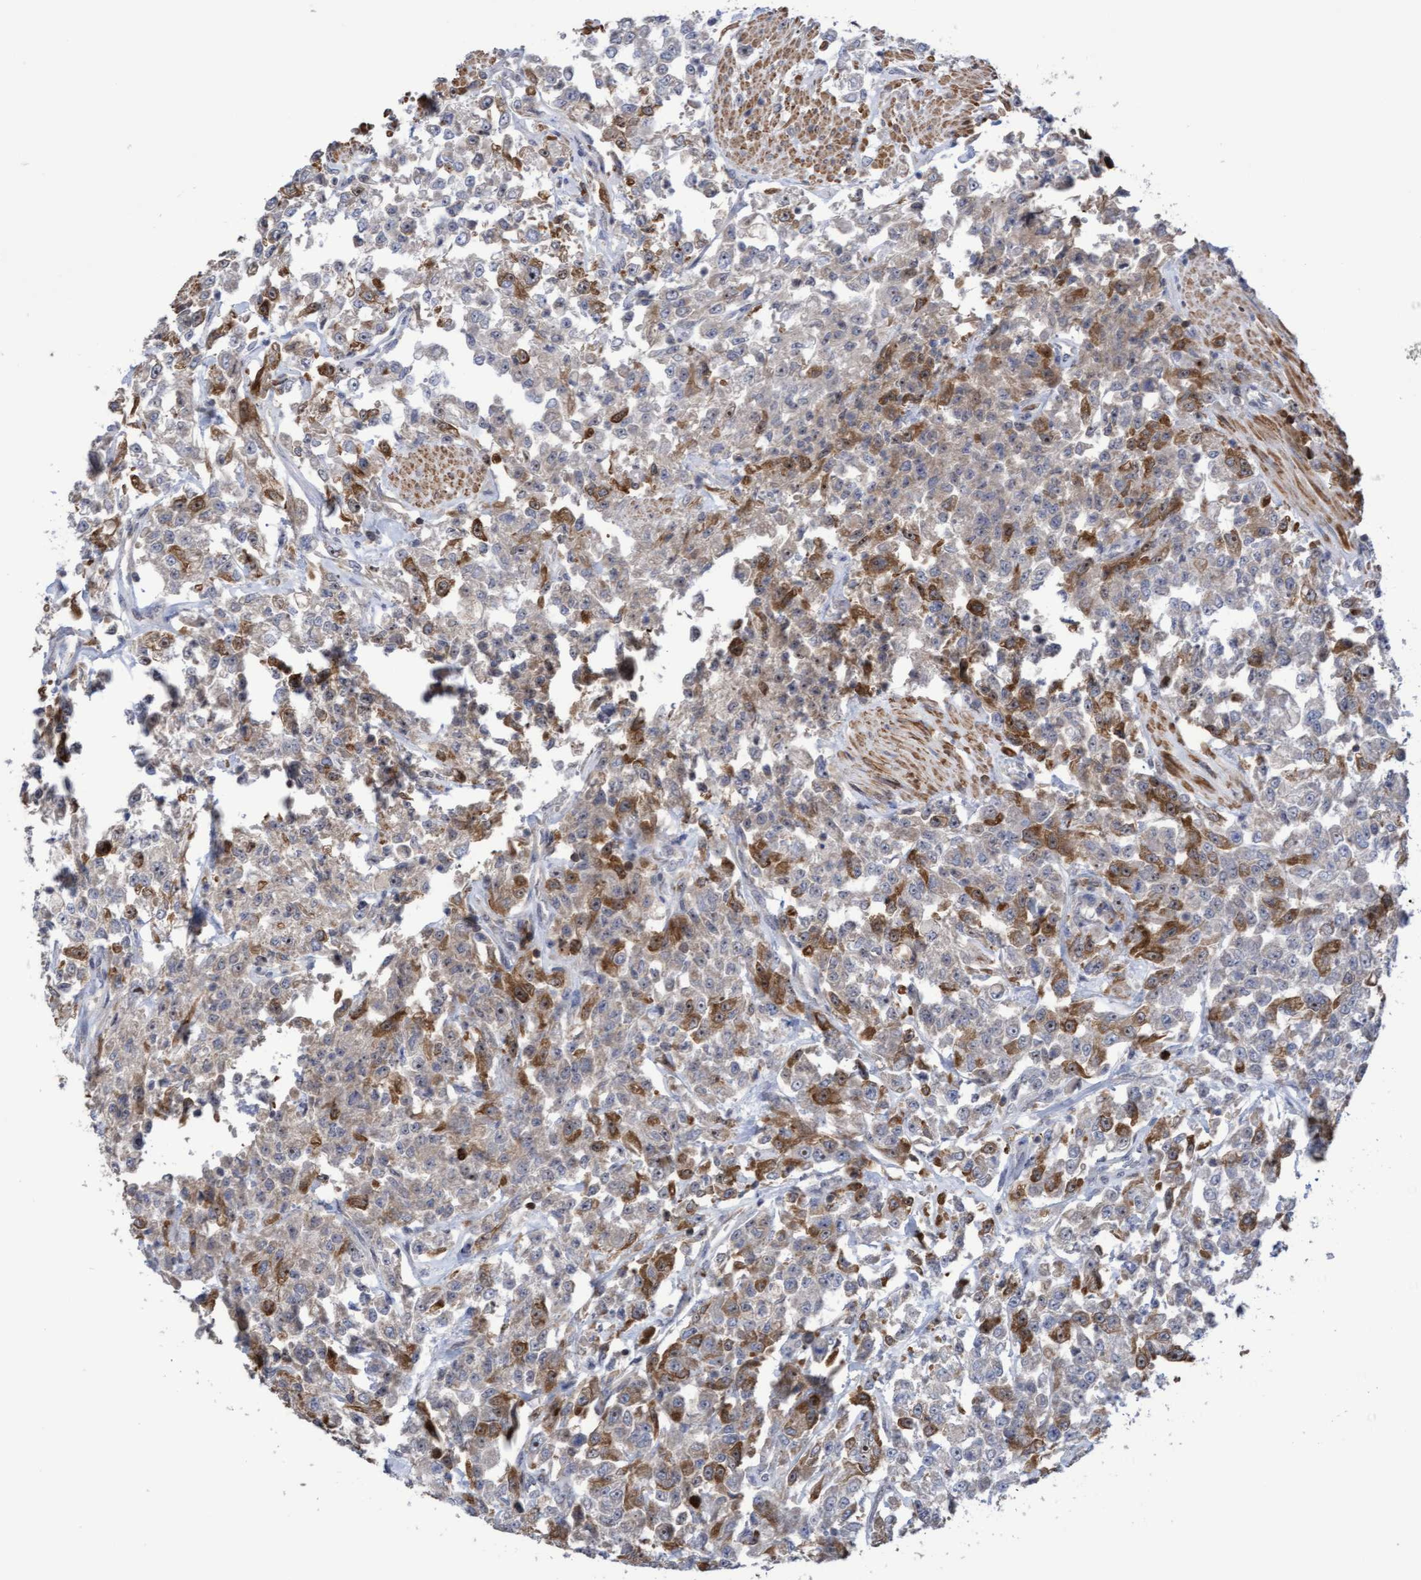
{"staining": {"intensity": "moderate", "quantity": "25%-75%", "location": "cytoplasmic/membranous,nuclear"}, "tissue": "urothelial cancer", "cell_type": "Tumor cells", "image_type": "cancer", "snomed": [{"axis": "morphology", "description": "Urothelial carcinoma, High grade"}, {"axis": "topography", "description": "Urinary bladder"}], "caption": "IHC of human urothelial carcinoma (high-grade) reveals medium levels of moderate cytoplasmic/membranous and nuclear expression in approximately 25%-75% of tumor cells.", "gene": "SLBP", "patient": {"sex": "male", "age": 46}}